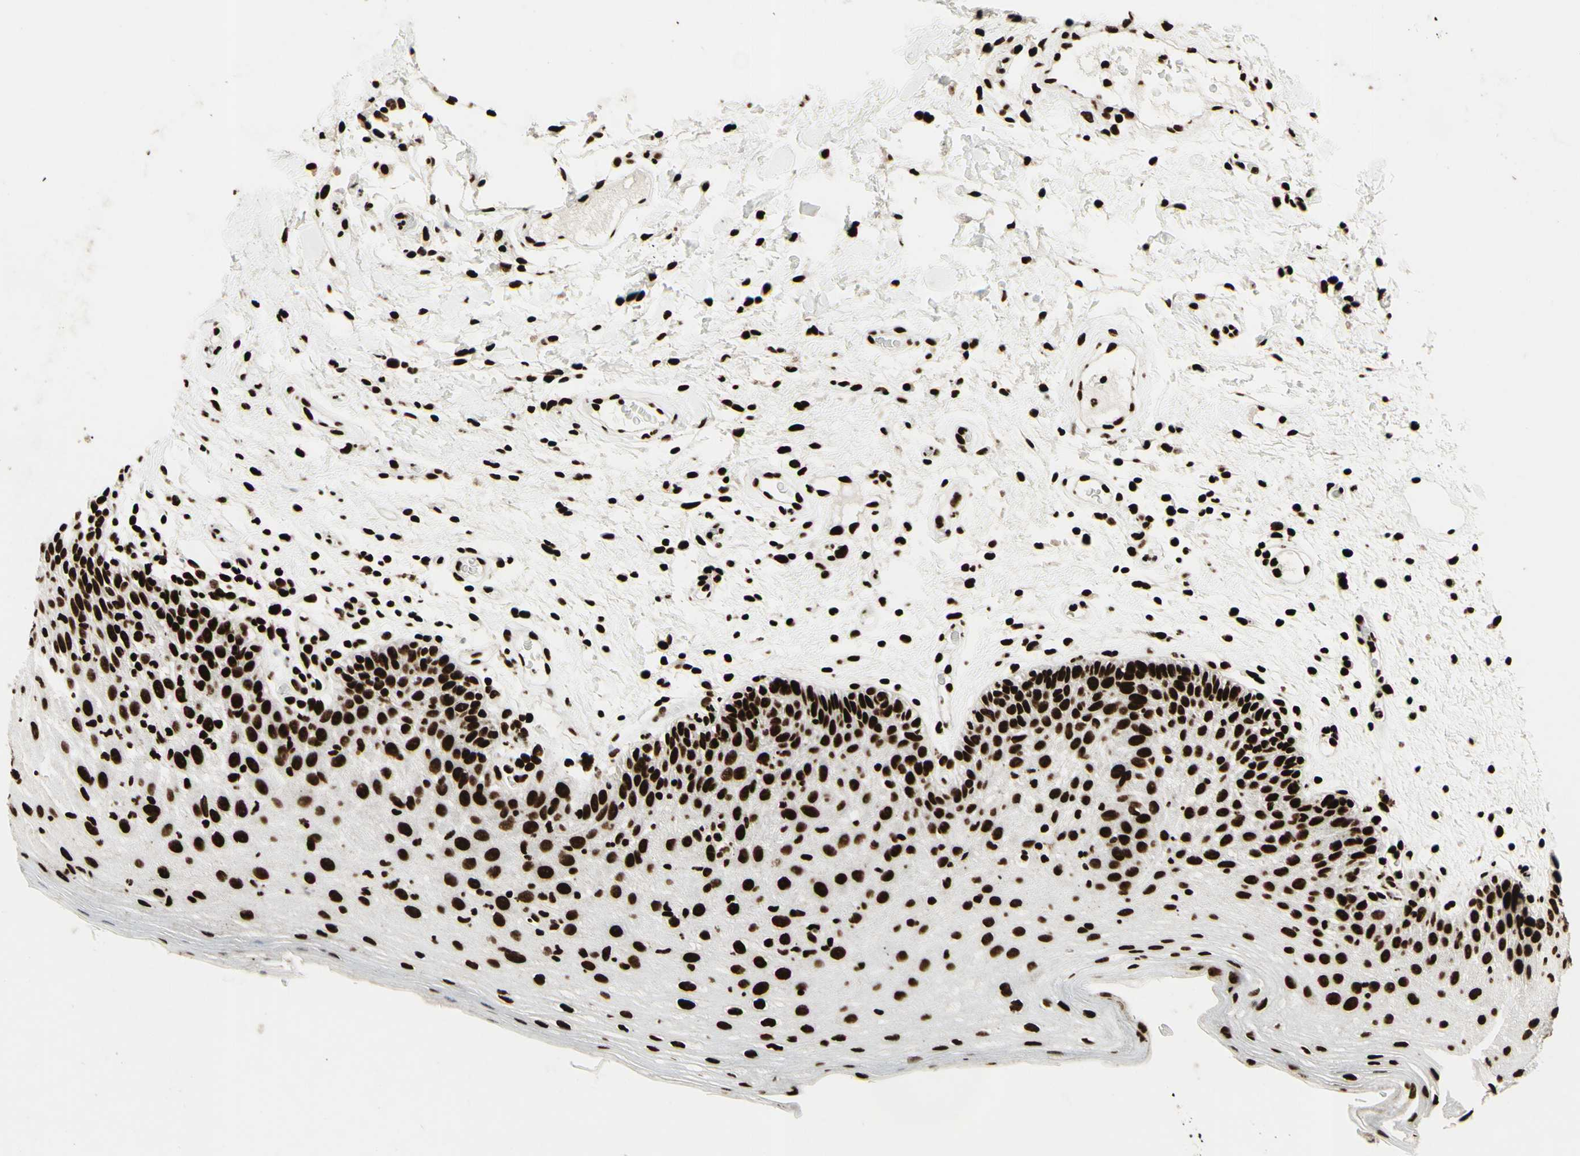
{"staining": {"intensity": "strong", "quantity": ">75%", "location": "nuclear"}, "tissue": "oral mucosa", "cell_type": "Squamous epithelial cells", "image_type": "normal", "snomed": [{"axis": "morphology", "description": "Normal tissue, NOS"}, {"axis": "morphology", "description": "Squamous cell carcinoma, NOS"}, {"axis": "topography", "description": "Skeletal muscle"}, {"axis": "topography", "description": "Oral tissue"}, {"axis": "topography", "description": "Head-Neck"}], "caption": "Immunohistochemistry staining of normal oral mucosa, which exhibits high levels of strong nuclear positivity in approximately >75% of squamous epithelial cells indicating strong nuclear protein positivity. The staining was performed using DAB (brown) for protein detection and nuclei were counterstained in hematoxylin (blue).", "gene": "U2AF2", "patient": {"sex": "male", "age": 71}}